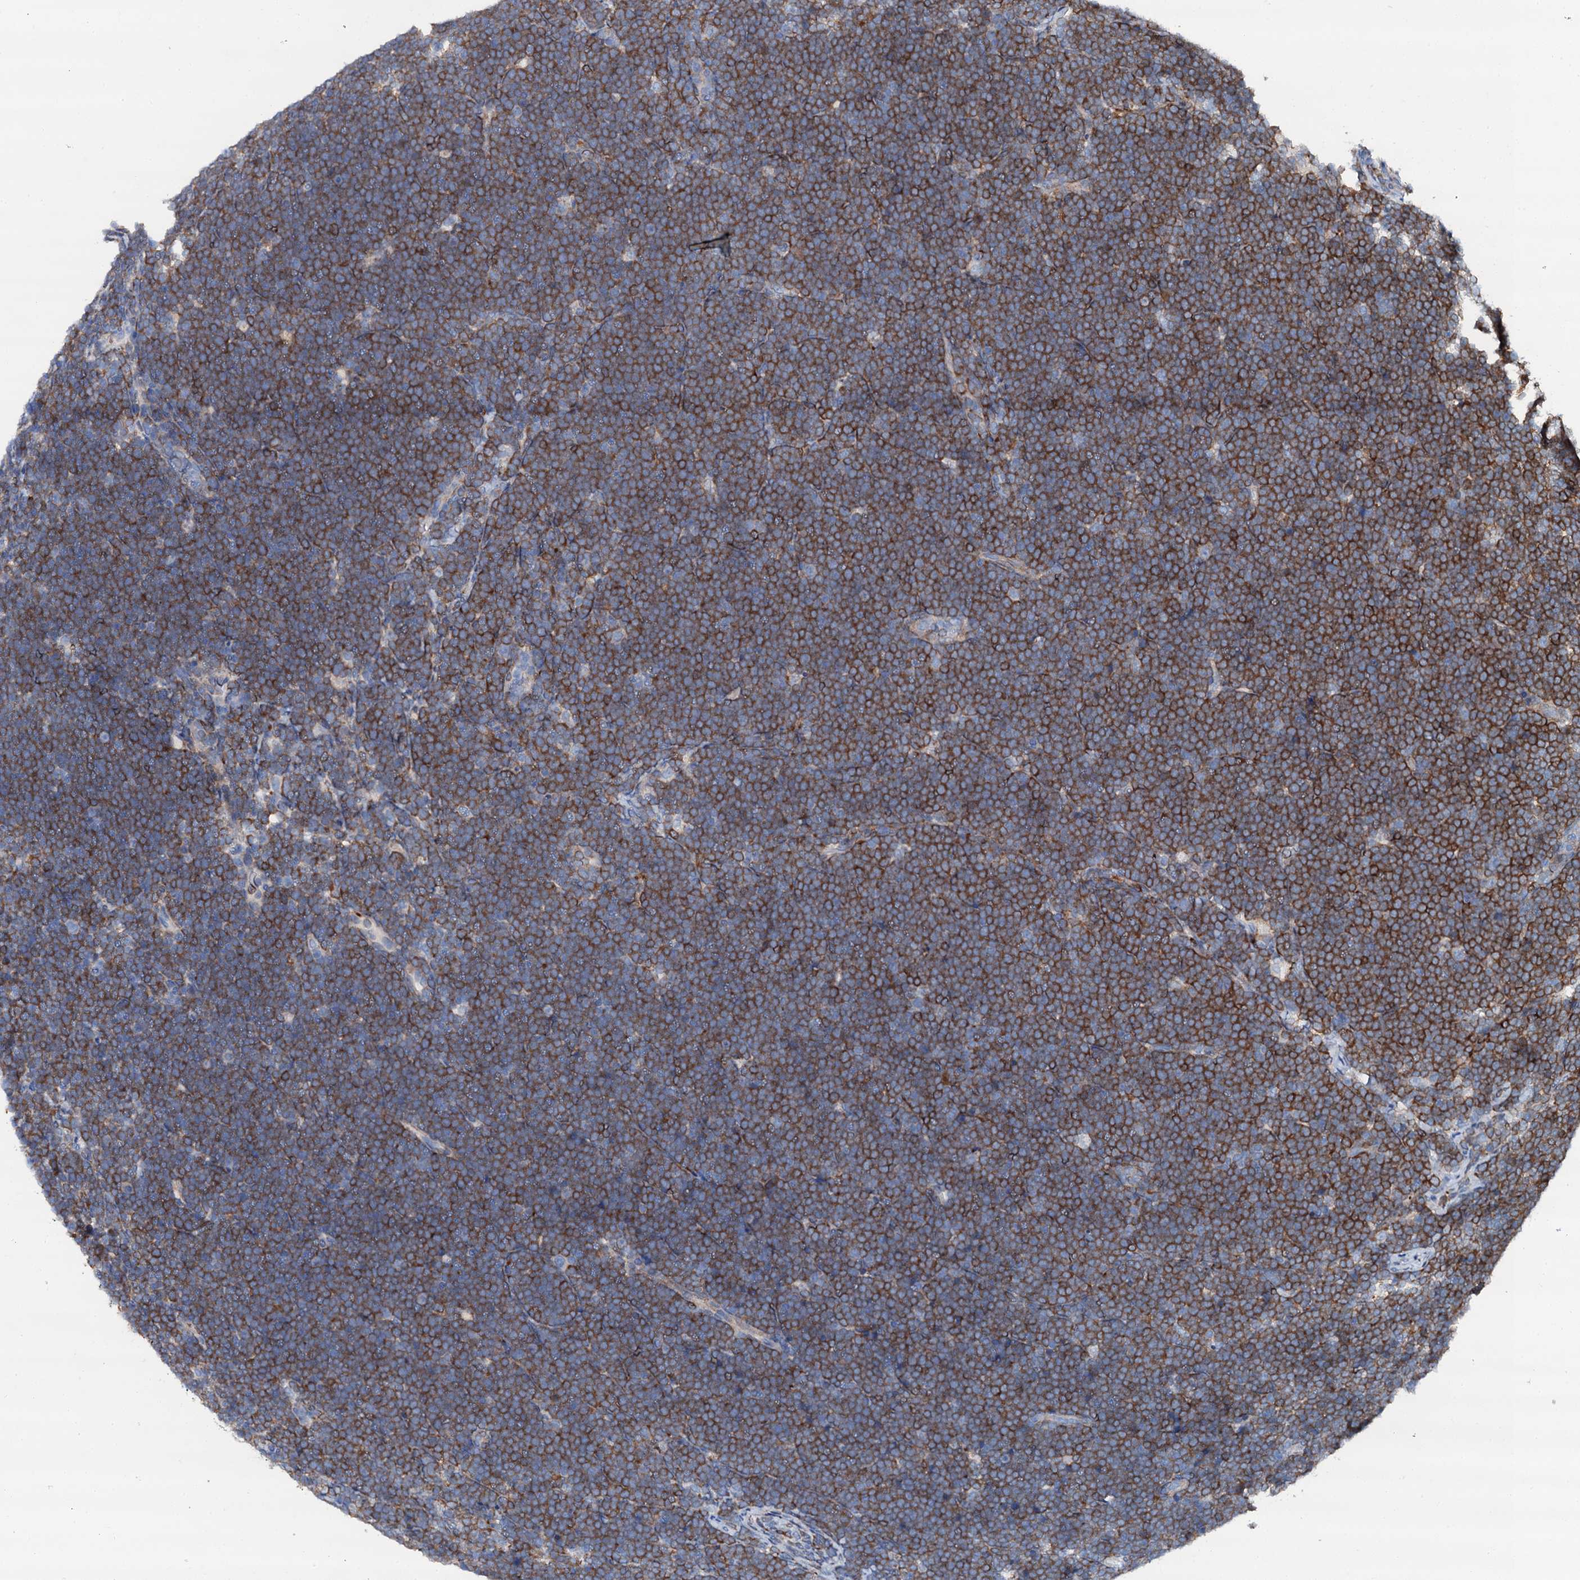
{"staining": {"intensity": "moderate", "quantity": ">75%", "location": "cytoplasmic/membranous"}, "tissue": "lymphoma", "cell_type": "Tumor cells", "image_type": "cancer", "snomed": [{"axis": "morphology", "description": "Malignant lymphoma, non-Hodgkin's type, High grade"}, {"axis": "topography", "description": "Lymph node"}], "caption": "Moderate cytoplasmic/membranous expression is present in approximately >75% of tumor cells in lymphoma. (DAB IHC, brown staining for protein, blue staining for nuclei).", "gene": "GFOD2", "patient": {"sex": "male", "age": 13}}